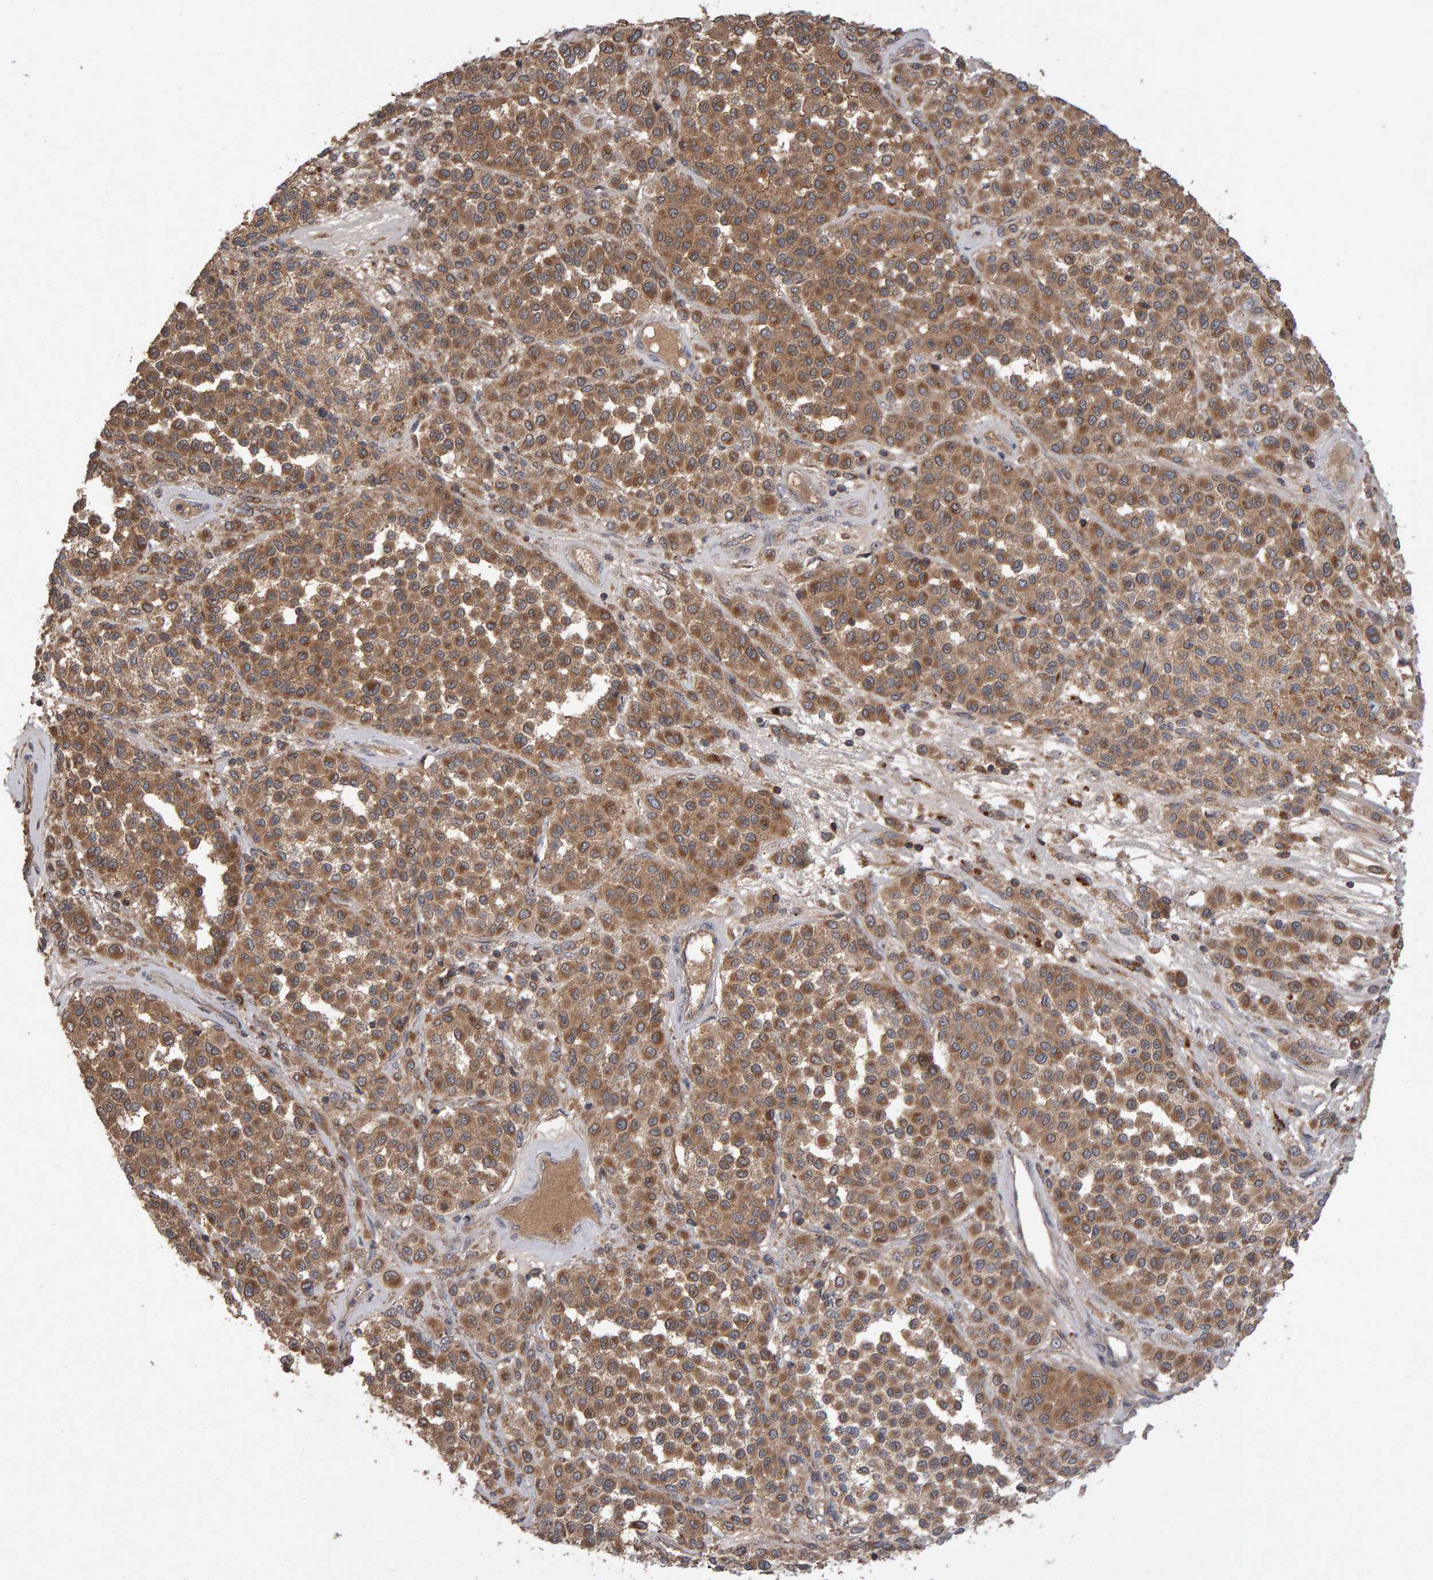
{"staining": {"intensity": "moderate", "quantity": ">75%", "location": "cytoplasmic/membranous"}, "tissue": "melanoma", "cell_type": "Tumor cells", "image_type": "cancer", "snomed": [{"axis": "morphology", "description": "Malignant melanoma, Metastatic site"}, {"axis": "topography", "description": "Pancreas"}], "caption": "Immunohistochemical staining of human malignant melanoma (metastatic site) shows moderate cytoplasmic/membranous protein positivity in about >75% of tumor cells. The protein is shown in brown color, while the nuclei are stained blue.", "gene": "PGS1", "patient": {"sex": "female", "age": 30}}